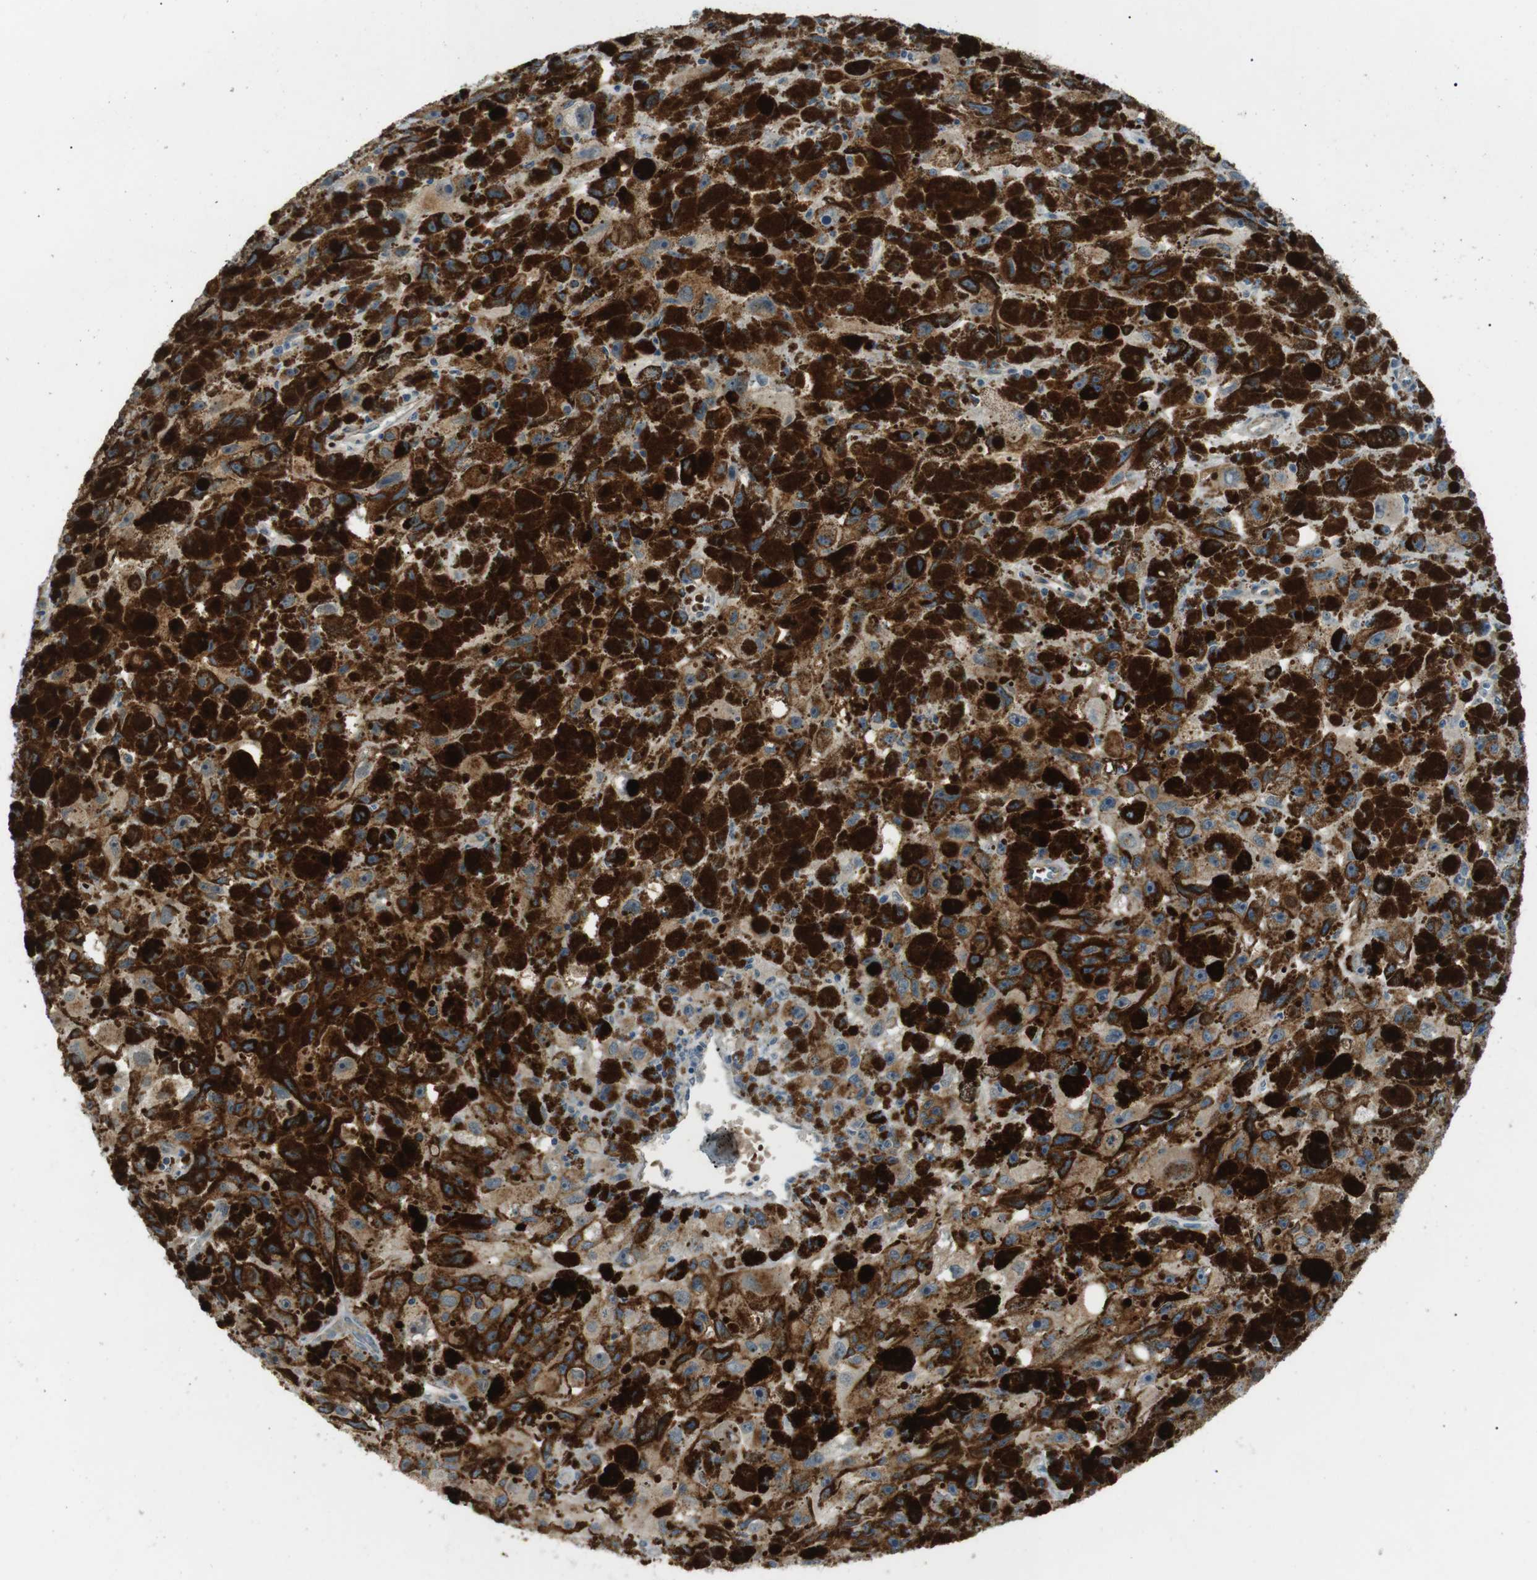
{"staining": {"intensity": "moderate", "quantity": "25%-75%", "location": "cytoplasmic/membranous"}, "tissue": "melanoma", "cell_type": "Tumor cells", "image_type": "cancer", "snomed": [{"axis": "morphology", "description": "Malignant melanoma, NOS"}, {"axis": "topography", "description": "Skin"}], "caption": "A brown stain labels moderate cytoplasmic/membranous staining of a protein in melanoma tumor cells.", "gene": "B4GALNT2", "patient": {"sex": "female", "age": 104}}